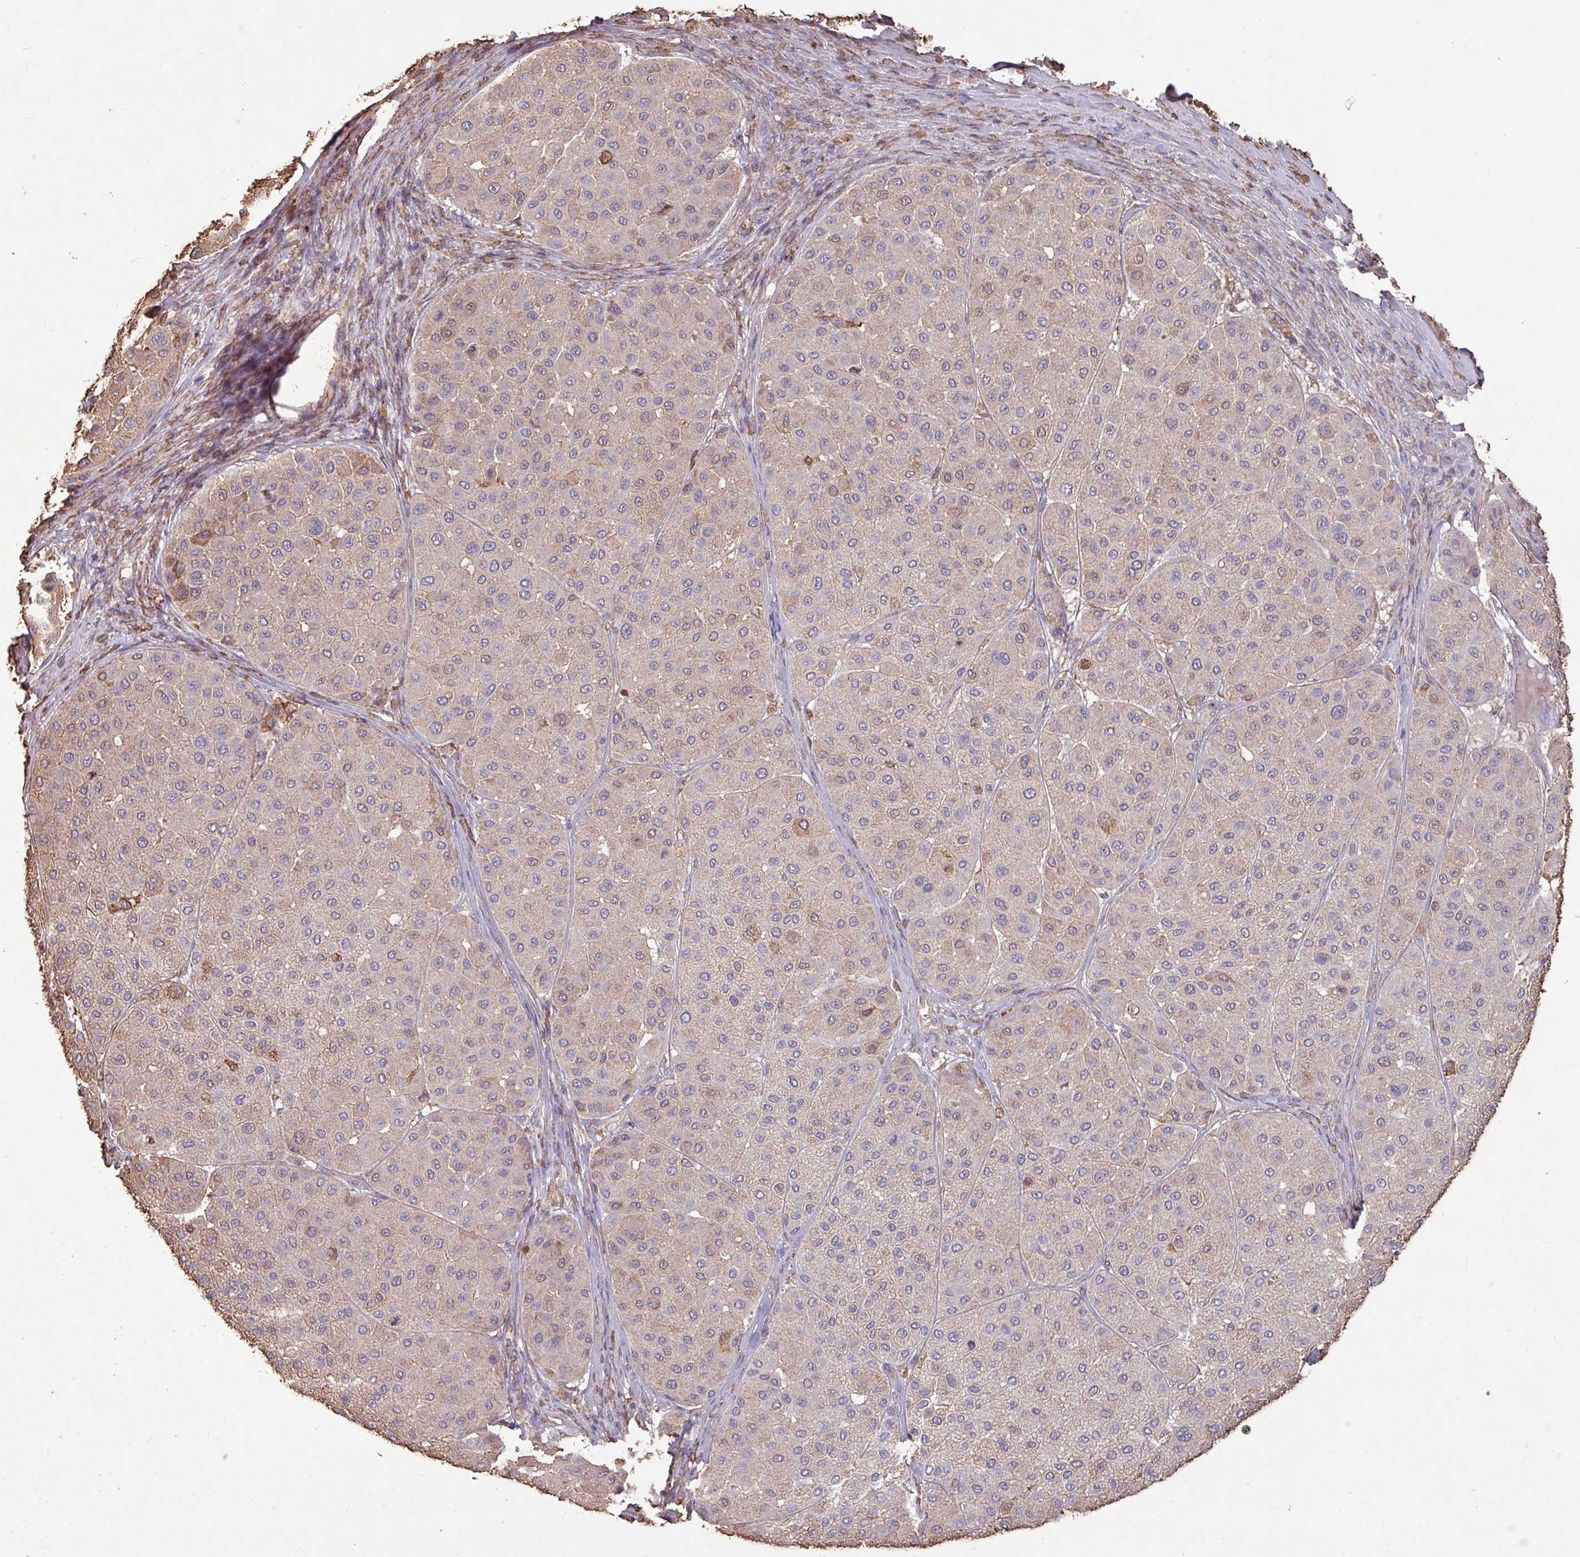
{"staining": {"intensity": "weak", "quantity": "<25%", "location": "cytoplasmic/membranous"}, "tissue": "melanoma", "cell_type": "Tumor cells", "image_type": "cancer", "snomed": [{"axis": "morphology", "description": "Malignant melanoma, Metastatic site"}, {"axis": "topography", "description": "Smooth muscle"}], "caption": "The IHC micrograph has no significant positivity in tumor cells of melanoma tissue.", "gene": "CAMK2B", "patient": {"sex": "male", "age": 41}}